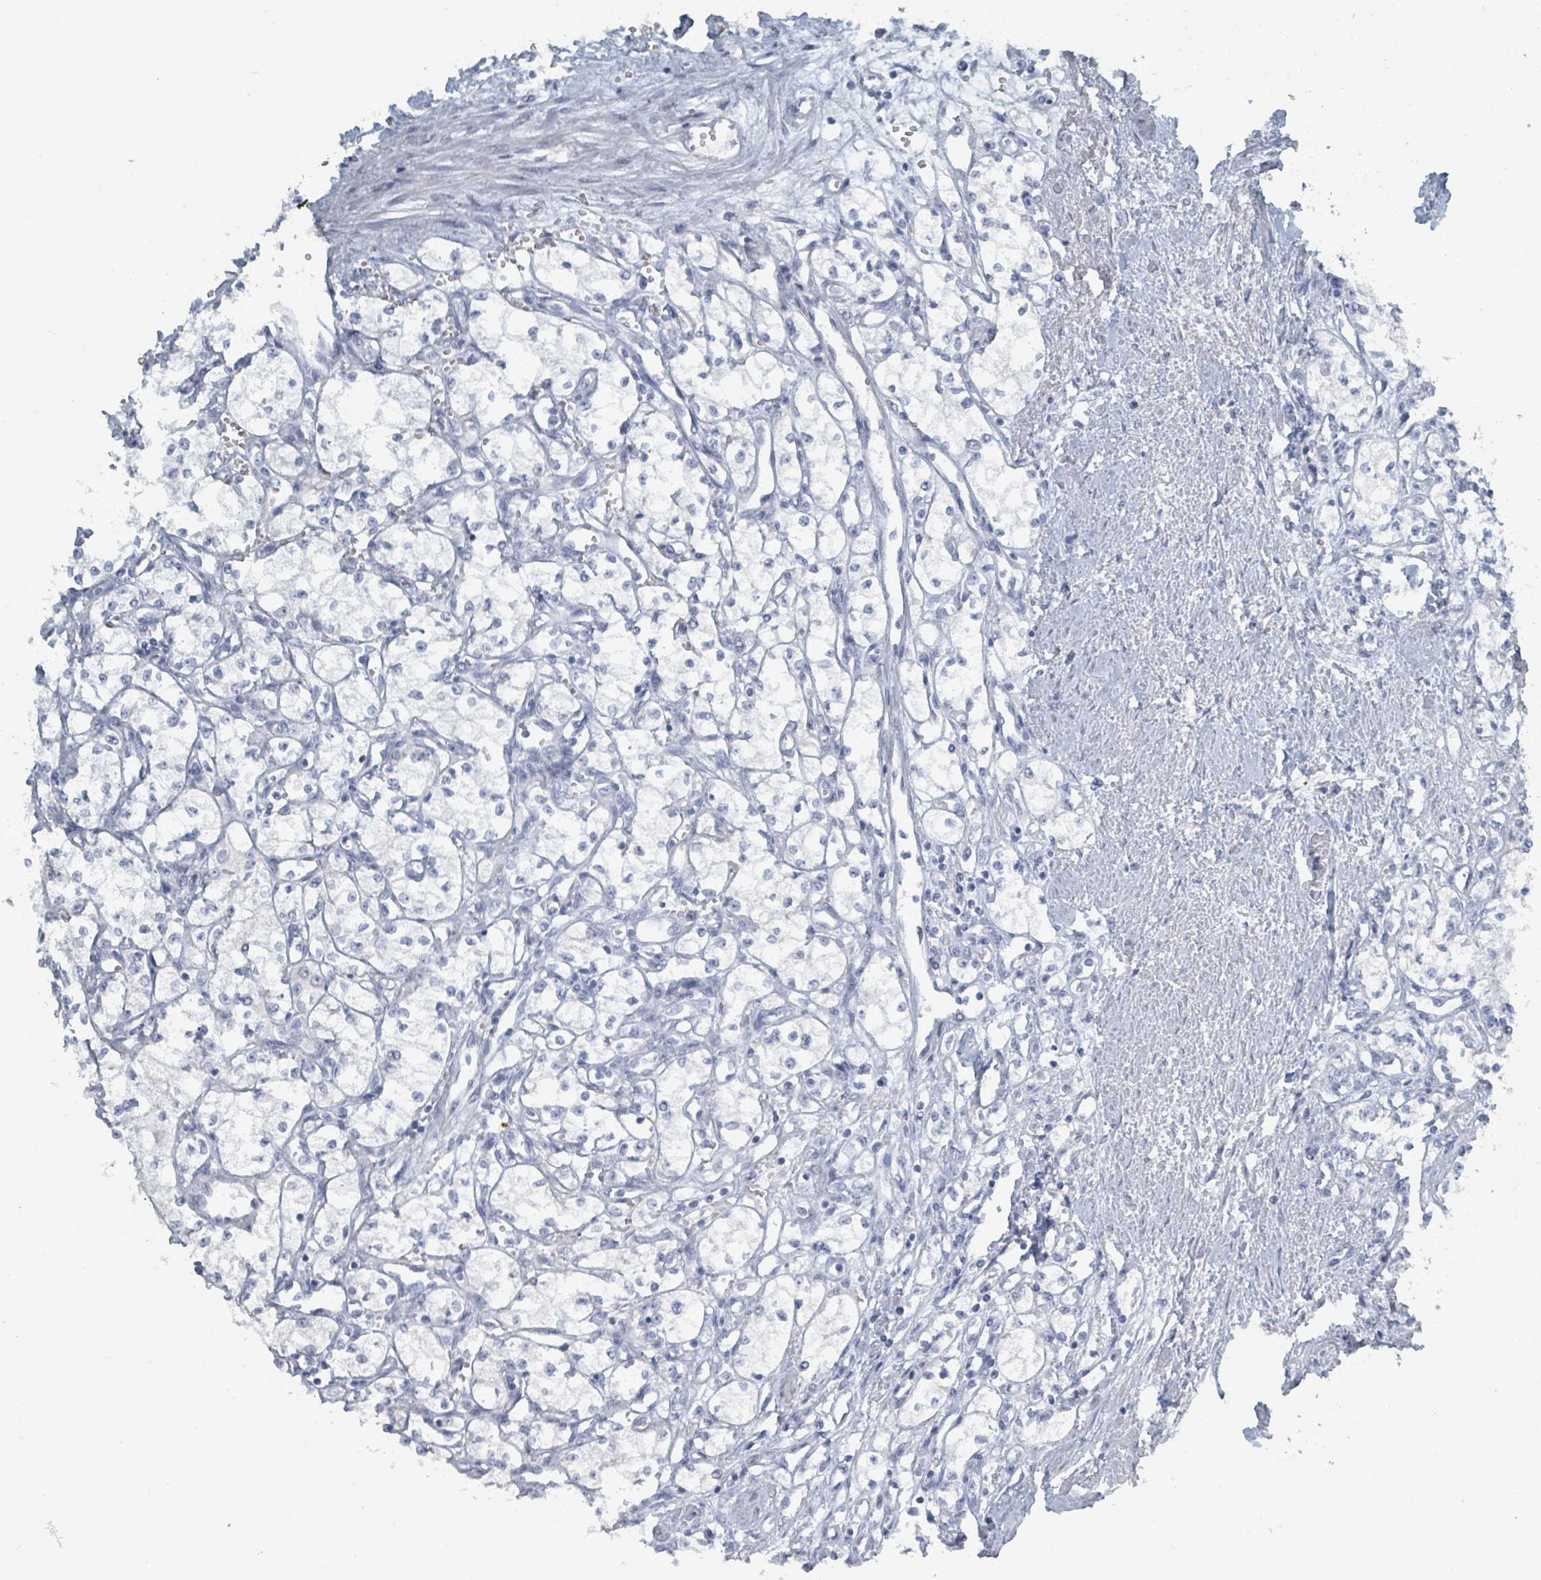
{"staining": {"intensity": "negative", "quantity": "none", "location": "none"}, "tissue": "renal cancer", "cell_type": "Tumor cells", "image_type": "cancer", "snomed": [{"axis": "morphology", "description": "Adenocarcinoma, NOS"}, {"axis": "topography", "description": "Kidney"}], "caption": "Immunohistochemistry (IHC) image of renal adenocarcinoma stained for a protein (brown), which demonstrates no staining in tumor cells.", "gene": "HEATR5A", "patient": {"sex": "male", "age": 59}}